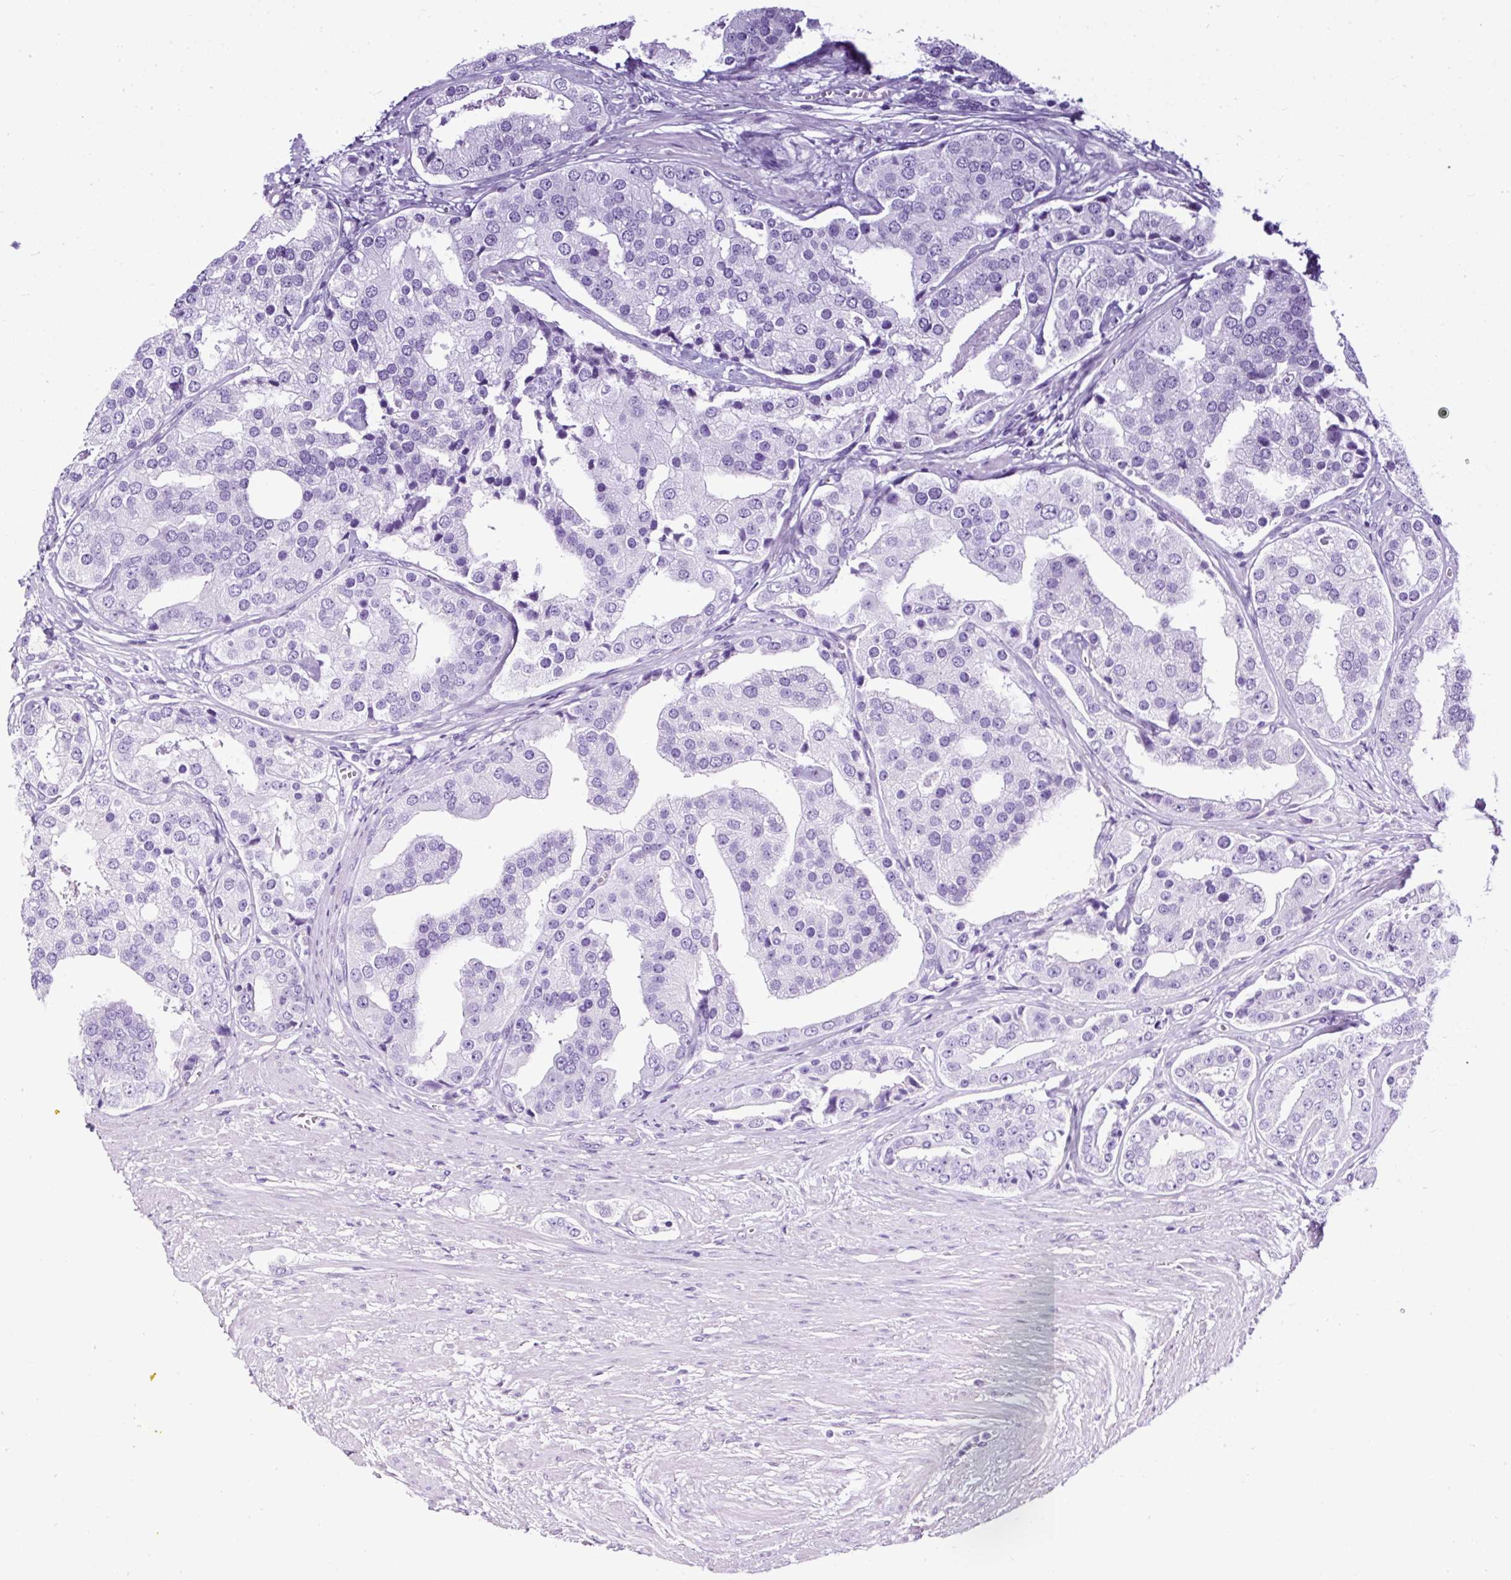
{"staining": {"intensity": "negative", "quantity": "none", "location": "none"}, "tissue": "prostate cancer", "cell_type": "Tumor cells", "image_type": "cancer", "snomed": [{"axis": "morphology", "description": "Adenocarcinoma, High grade"}, {"axis": "topography", "description": "Prostate"}], "caption": "The image exhibits no staining of tumor cells in prostate cancer (adenocarcinoma (high-grade)).", "gene": "NTS", "patient": {"sex": "male", "age": 71}}